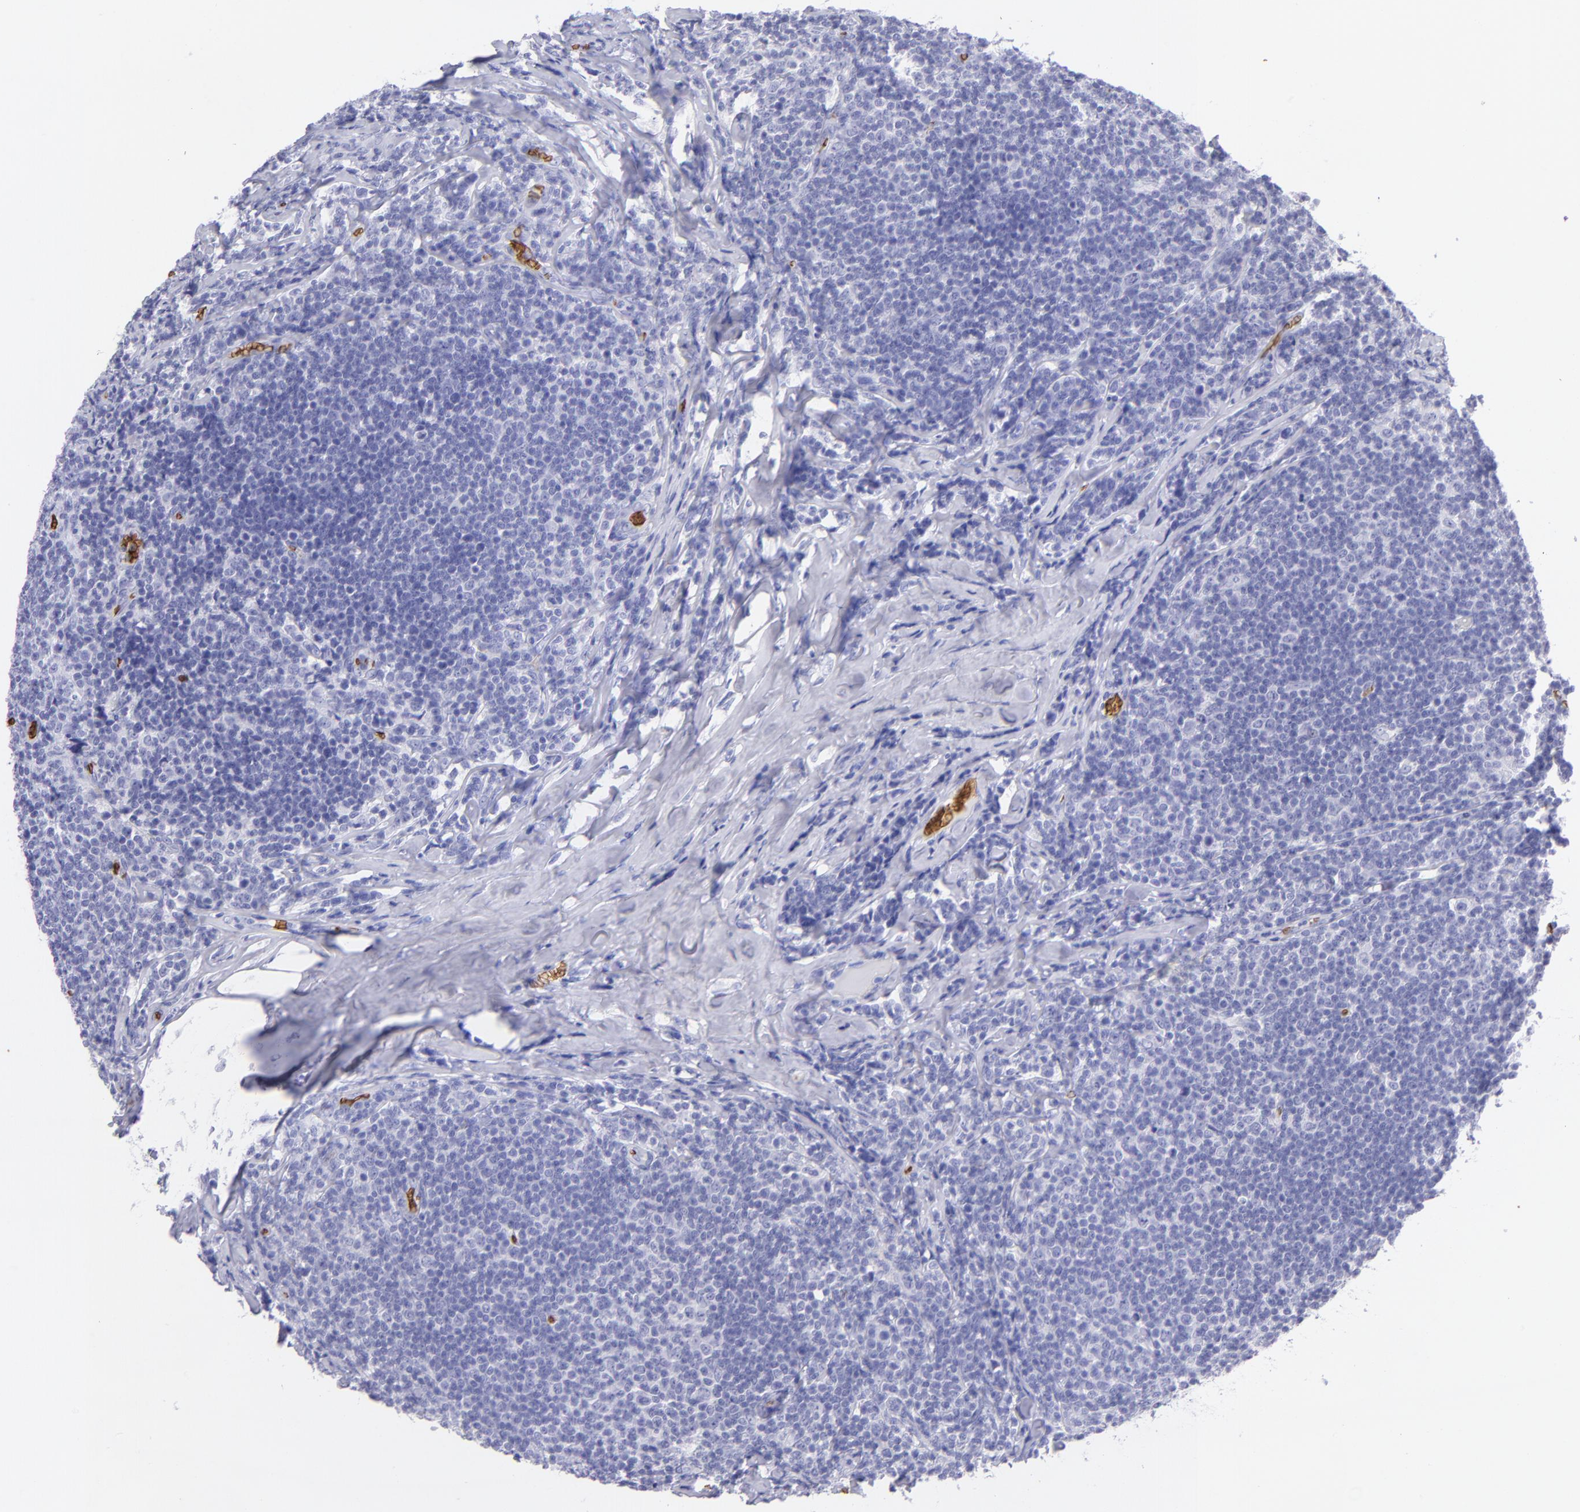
{"staining": {"intensity": "negative", "quantity": "none", "location": "none"}, "tissue": "lymphoma", "cell_type": "Tumor cells", "image_type": "cancer", "snomed": [{"axis": "morphology", "description": "Malignant lymphoma, non-Hodgkin's type, Low grade"}, {"axis": "topography", "description": "Lymph node"}], "caption": "Immunohistochemistry (IHC) image of low-grade malignant lymphoma, non-Hodgkin's type stained for a protein (brown), which exhibits no positivity in tumor cells.", "gene": "GYPA", "patient": {"sex": "male", "age": 74}}